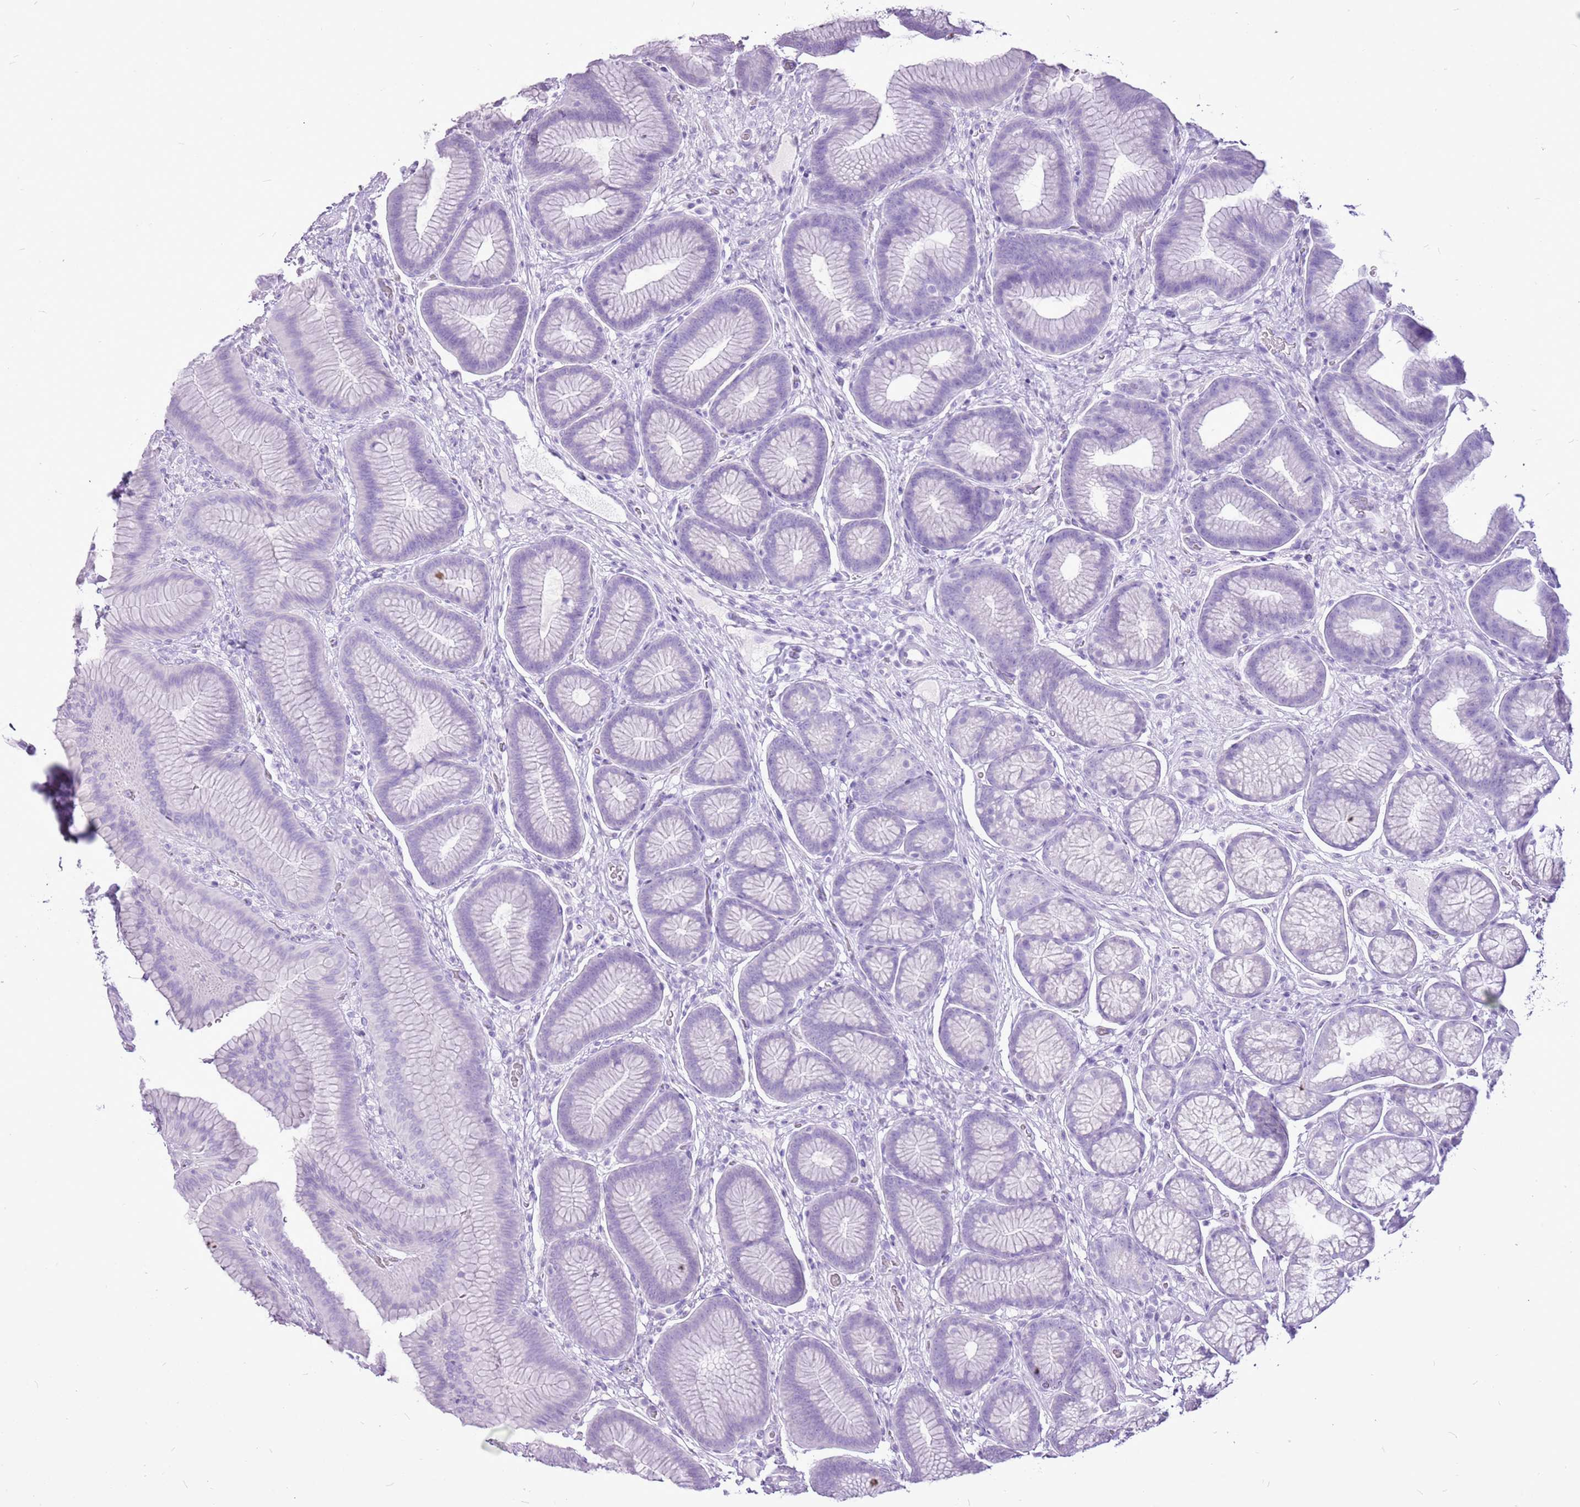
{"staining": {"intensity": "negative", "quantity": "none", "location": "none"}, "tissue": "stomach", "cell_type": "Glandular cells", "image_type": "normal", "snomed": [{"axis": "morphology", "description": "Normal tissue, NOS"}, {"axis": "topography", "description": "Stomach"}], "caption": "Human stomach stained for a protein using immunohistochemistry reveals no staining in glandular cells.", "gene": "CNFN", "patient": {"sex": "male", "age": 42}}